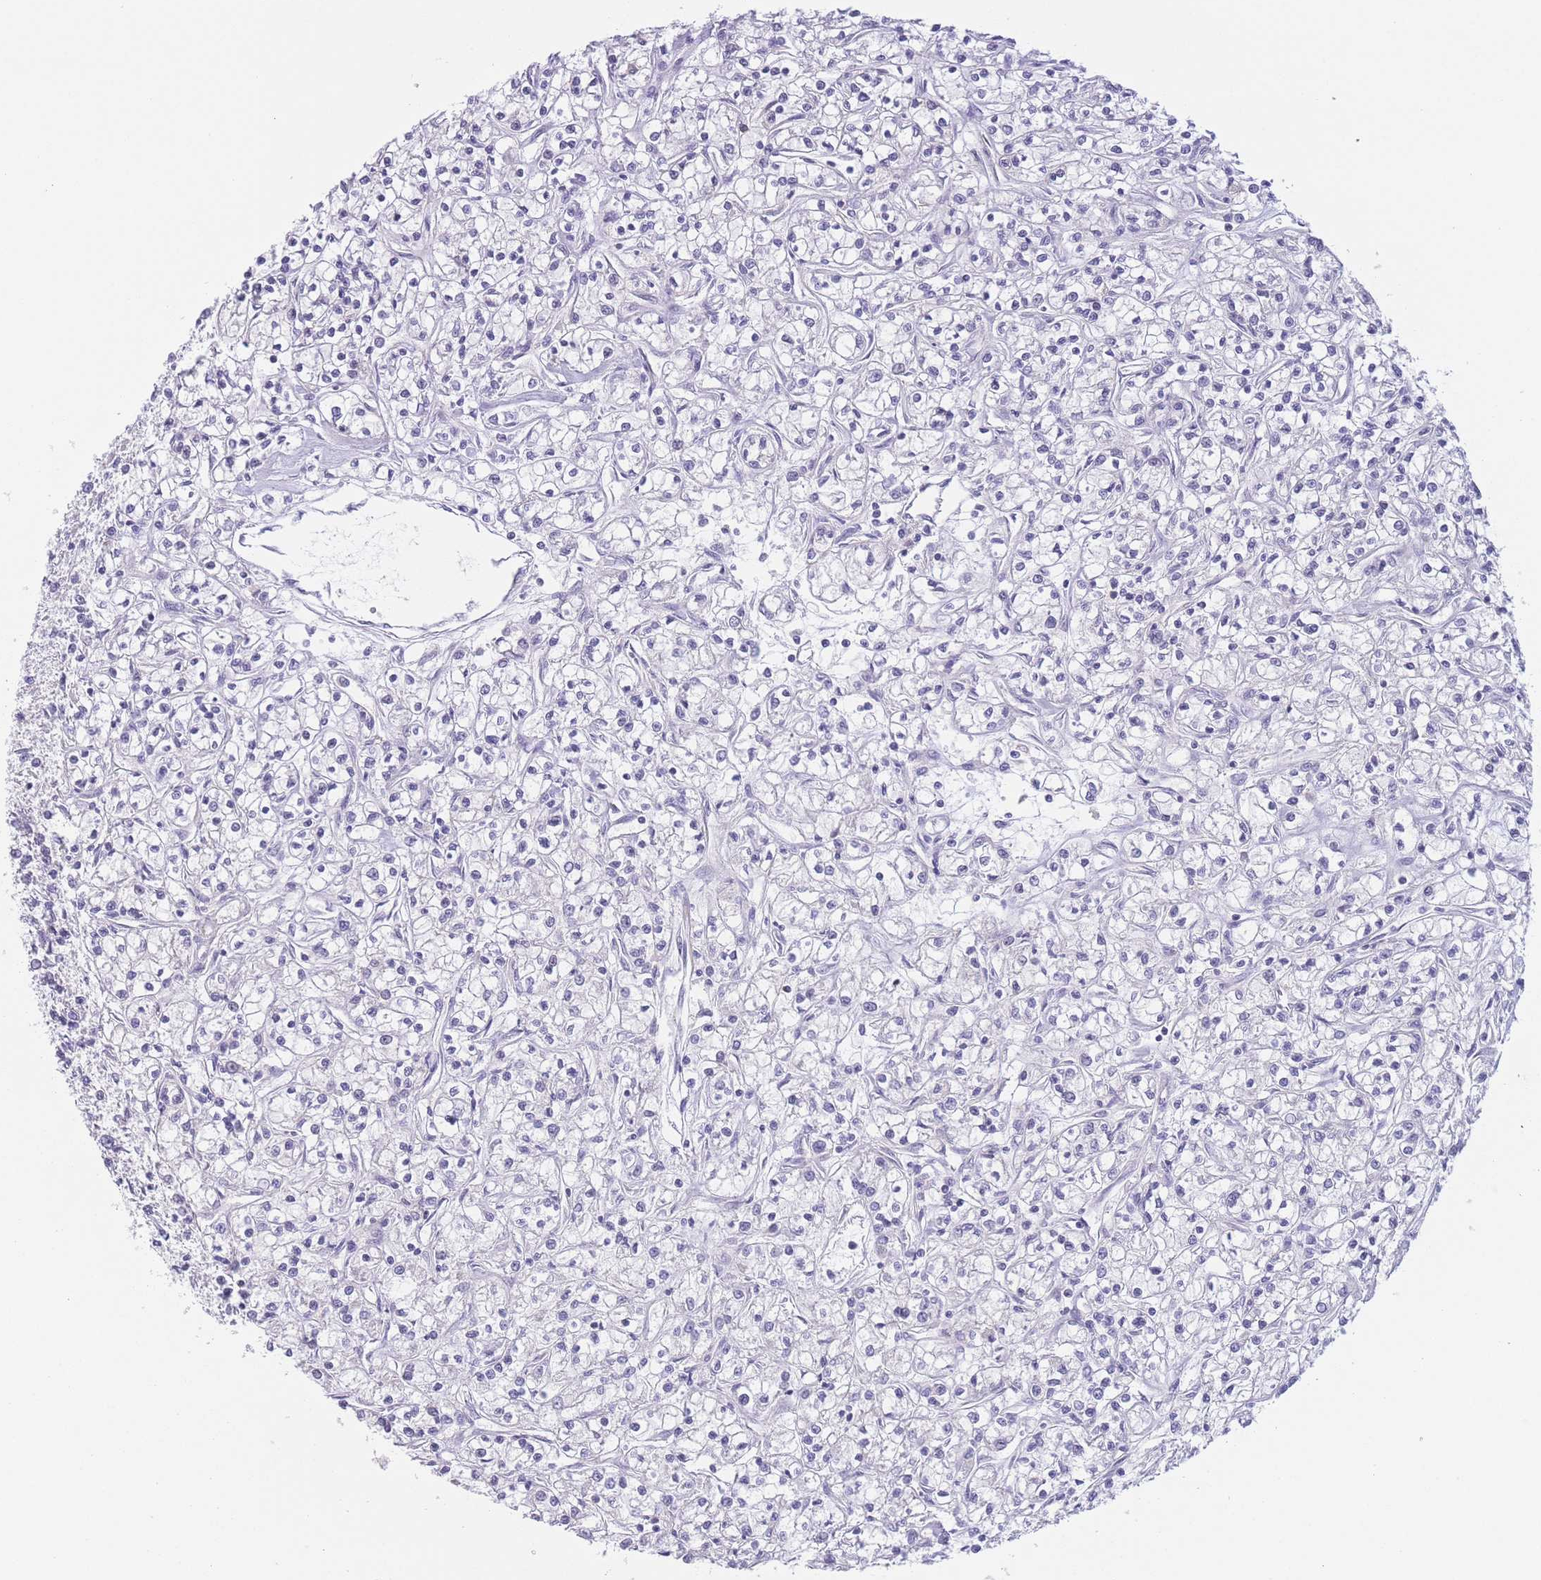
{"staining": {"intensity": "negative", "quantity": "none", "location": "none"}, "tissue": "renal cancer", "cell_type": "Tumor cells", "image_type": "cancer", "snomed": [{"axis": "morphology", "description": "Adenocarcinoma, NOS"}, {"axis": "topography", "description": "Kidney"}], "caption": "A photomicrograph of human renal cancer is negative for staining in tumor cells. Brightfield microscopy of IHC stained with DAB (brown) and hematoxylin (blue), captured at high magnification.", "gene": "C9orf152", "patient": {"sex": "female", "age": 59}}